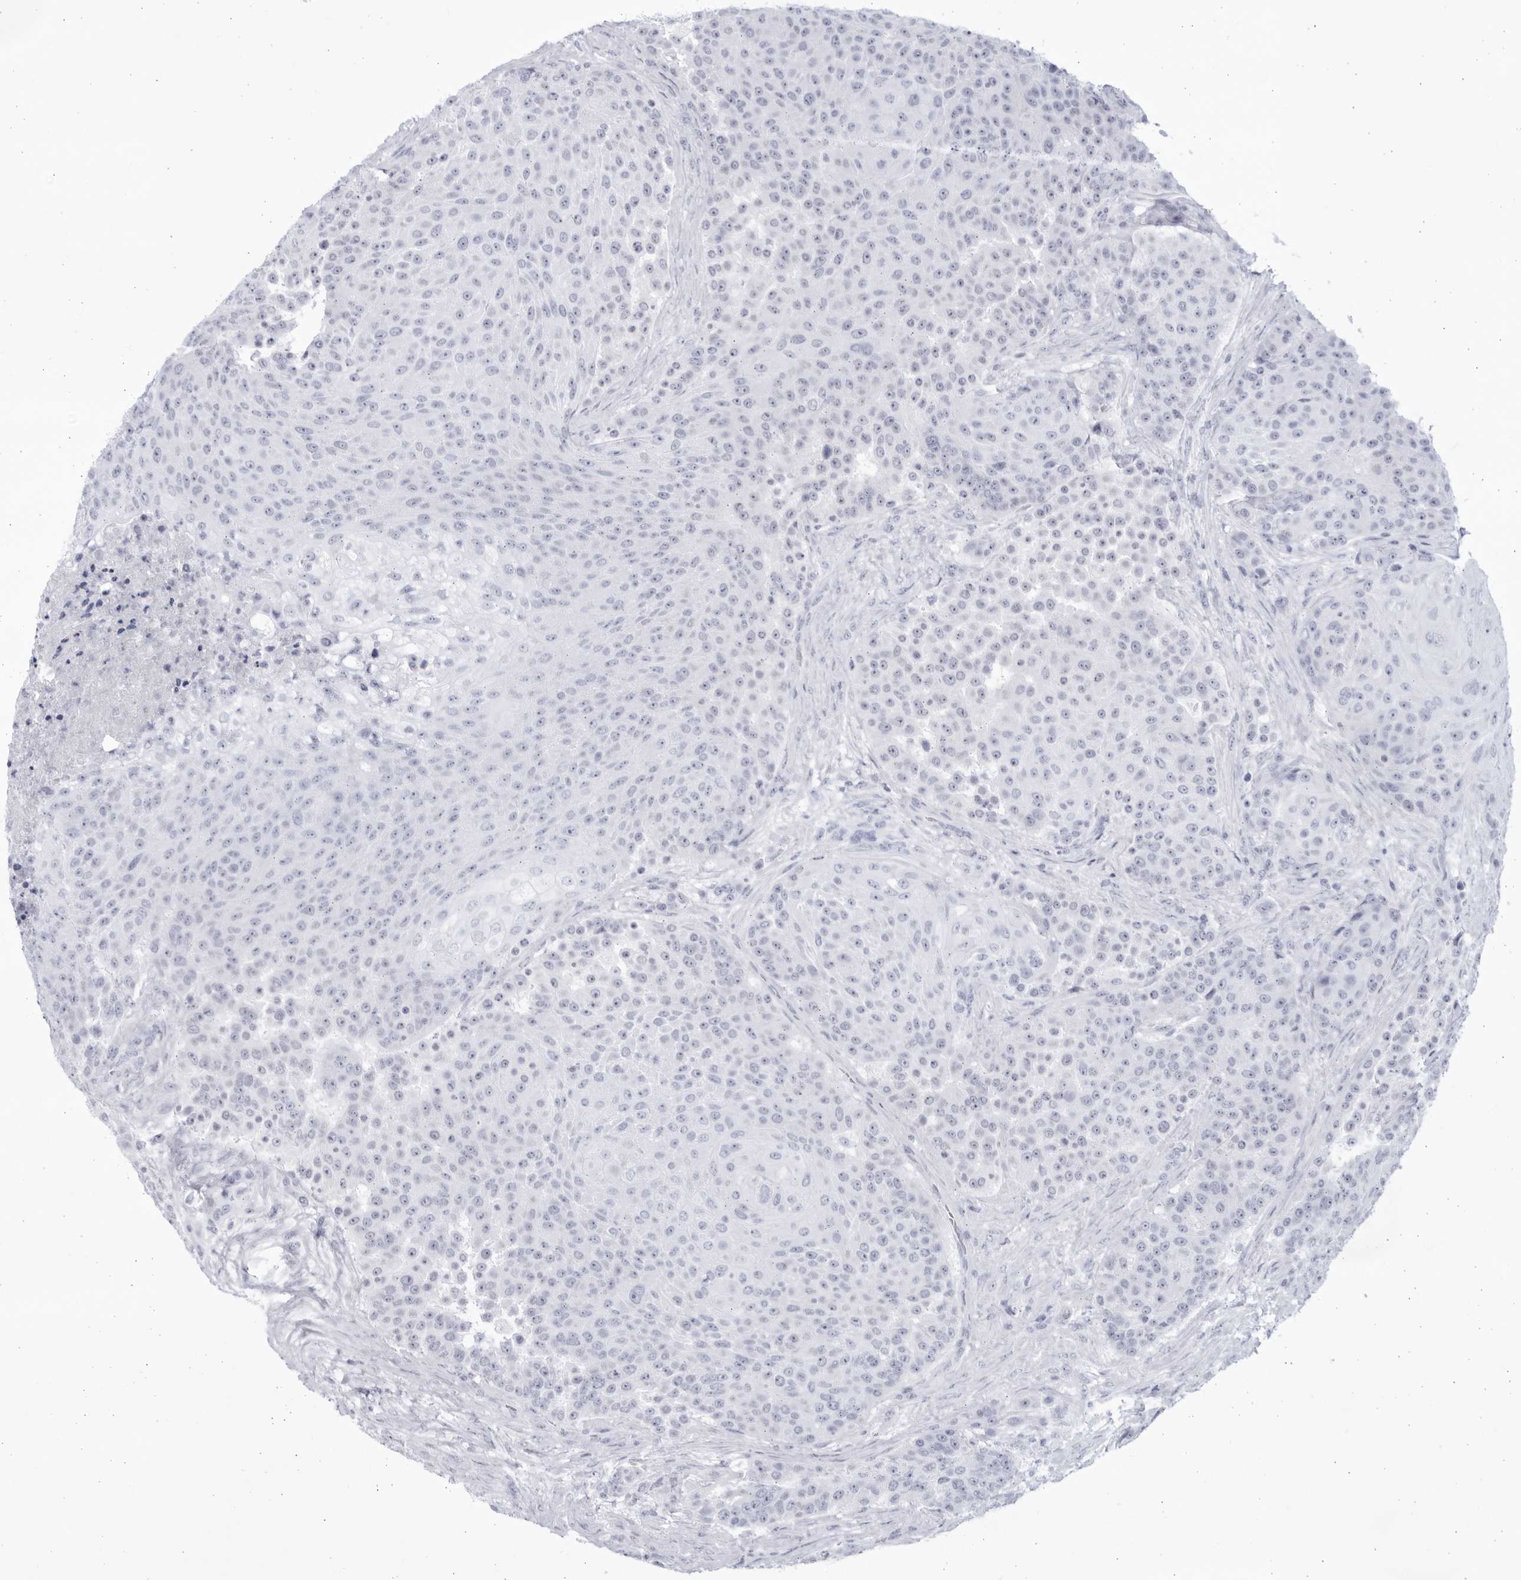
{"staining": {"intensity": "negative", "quantity": "none", "location": "none"}, "tissue": "urothelial cancer", "cell_type": "Tumor cells", "image_type": "cancer", "snomed": [{"axis": "morphology", "description": "Urothelial carcinoma, High grade"}, {"axis": "topography", "description": "Urinary bladder"}], "caption": "Urothelial cancer was stained to show a protein in brown. There is no significant positivity in tumor cells. Nuclei are stained in blue.", "gene": "CCDC181", "patient": {"sex": "female", "age": 63}}